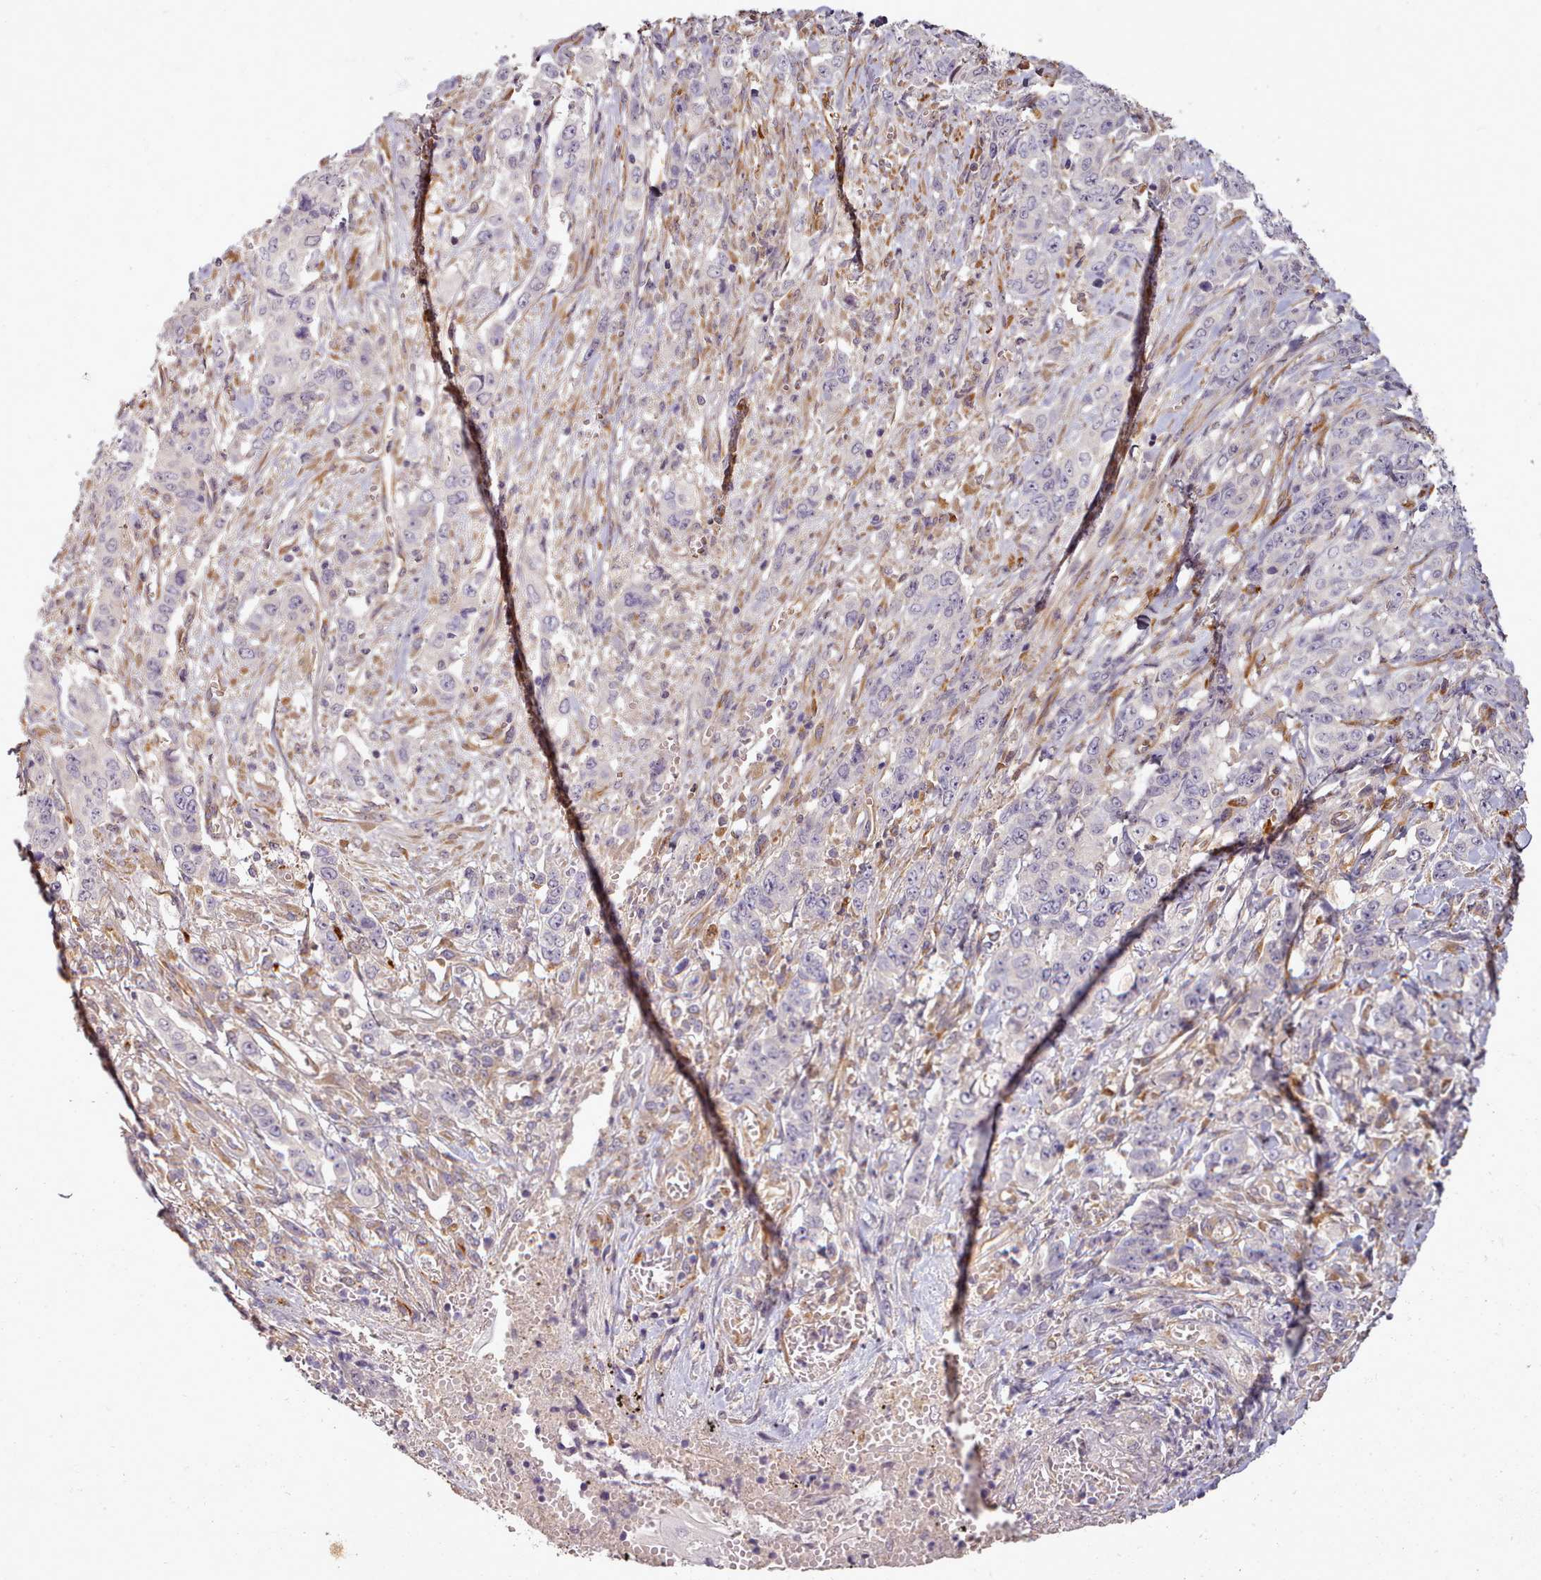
{"staining": {"intensity": "negative", "quantity": "none", "location": "none"}, "tissue": "stomach cancer", "cell_type": "Tumor cells", "image_type": "cancer", "snomed": [{"axis": "morphology", "description": "Normal tissue, NOS"}, {"axis": "morphology", "description": "Adenocarcinoma, NOS"}, {"axis": "topography", "description": "Stomach"}], "caption": "Image shows no significant protein staining in tumor cells of stomach cancer (adenocarcinoma).", "gene": "C1QTNF5", "patient": {"sex": "female", "age": 64}}